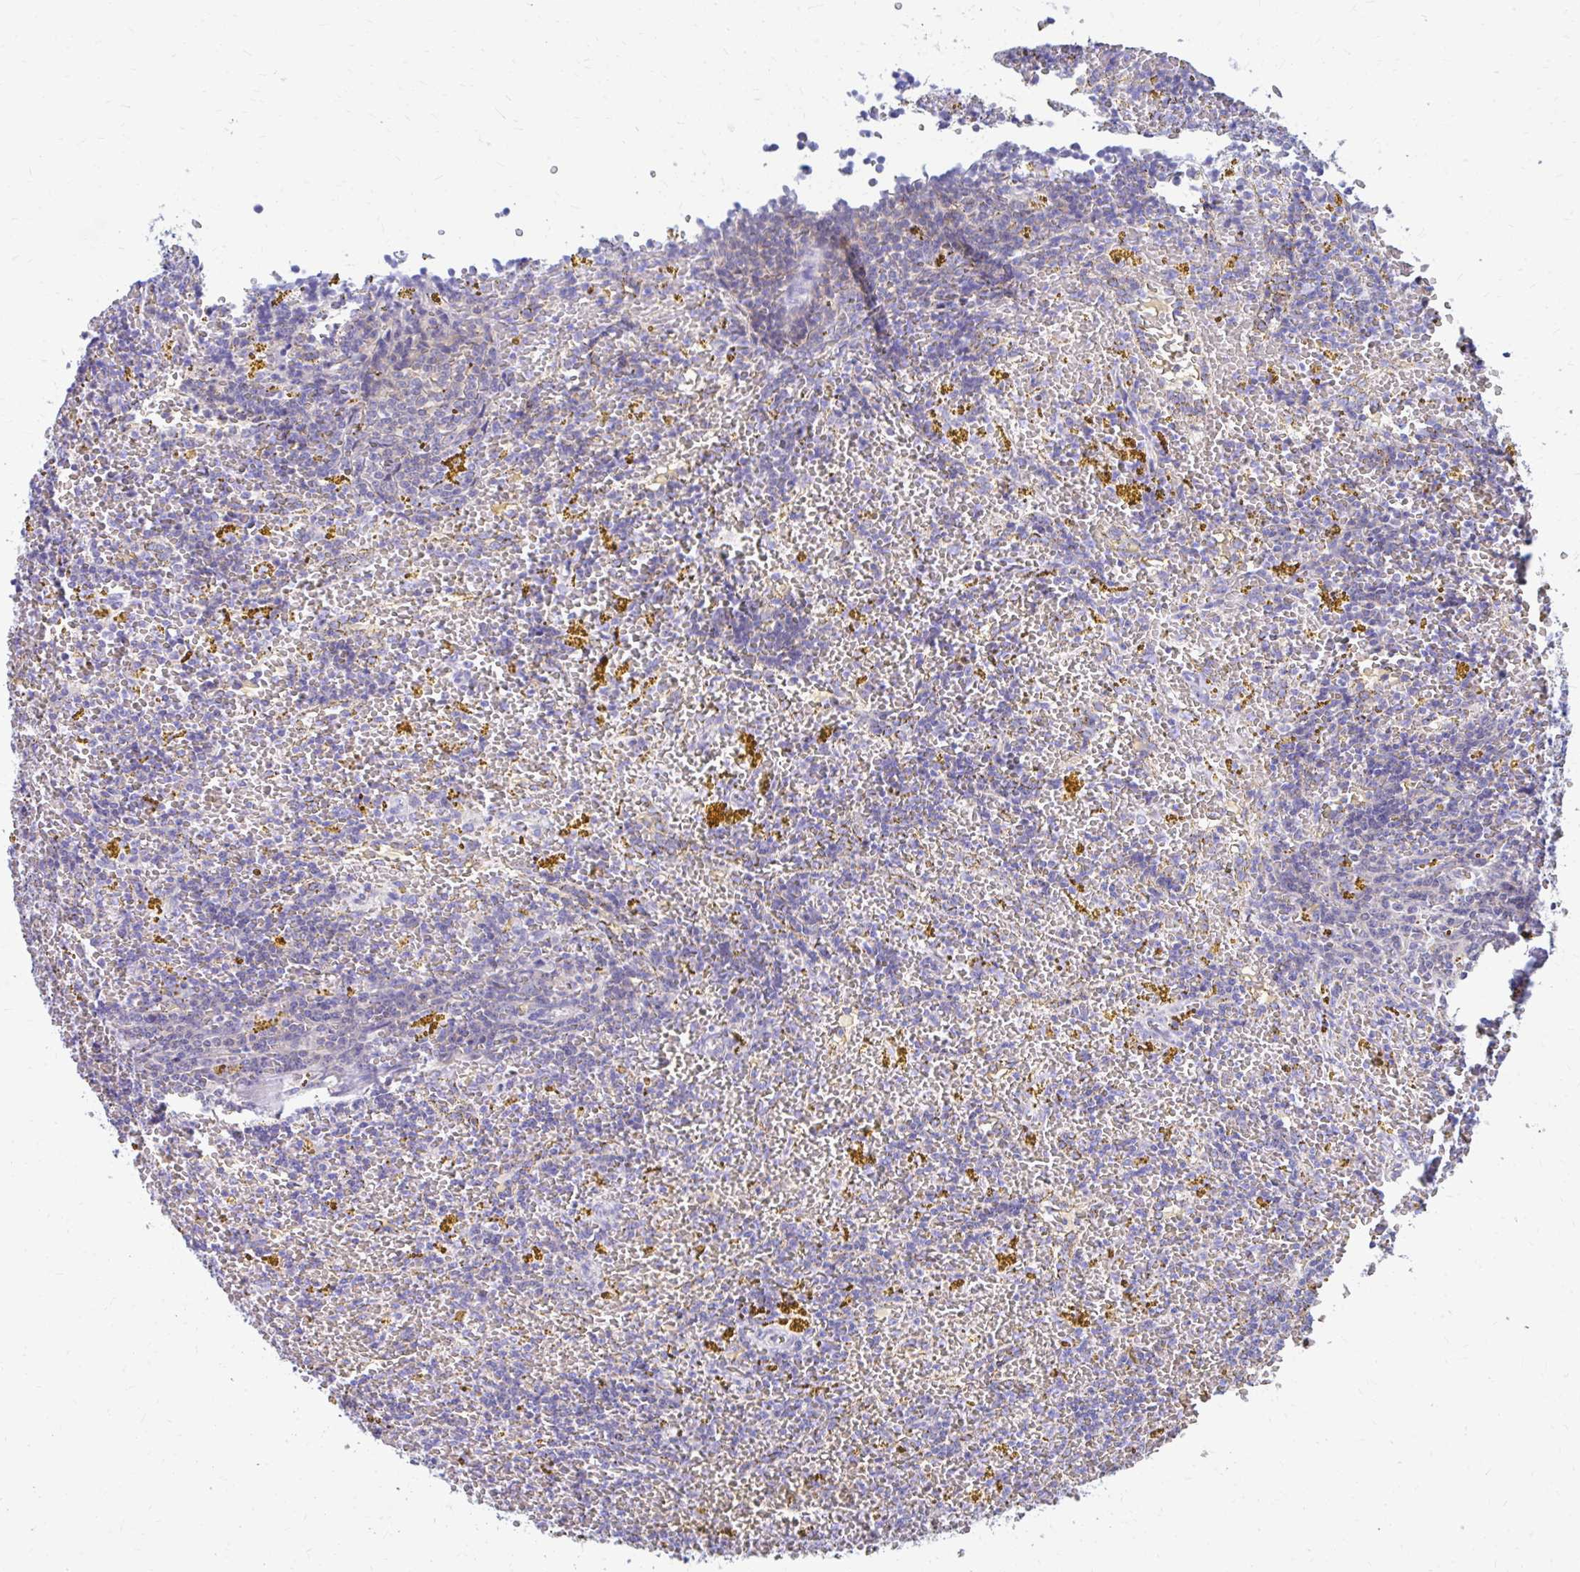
{"staining": {"intensity": "negative", "quantity": "none", "location": "none"}, "tissue": "lymphoma", "cell_type": "Tumor cells", "image_type": "cancer", "snomed": [{"axis": "morphology", "description": "Malignant lymphoma, non-Hodgkin's type, Low grade"}, {"axis": "topography", "description": "Spleen"}, {"axis": "topography", "description": "Lymph node"}], "caption": "Tumor cells show no significant protein expression in low-grade malignant lymphoma, non-Hodgkin's type. (DAB (3,3'-diaminobenzidine) immunohistochemistry (IHC), high magnification).", "gene": "RADIL", "patient": {"sex": "female", "age": 66}}